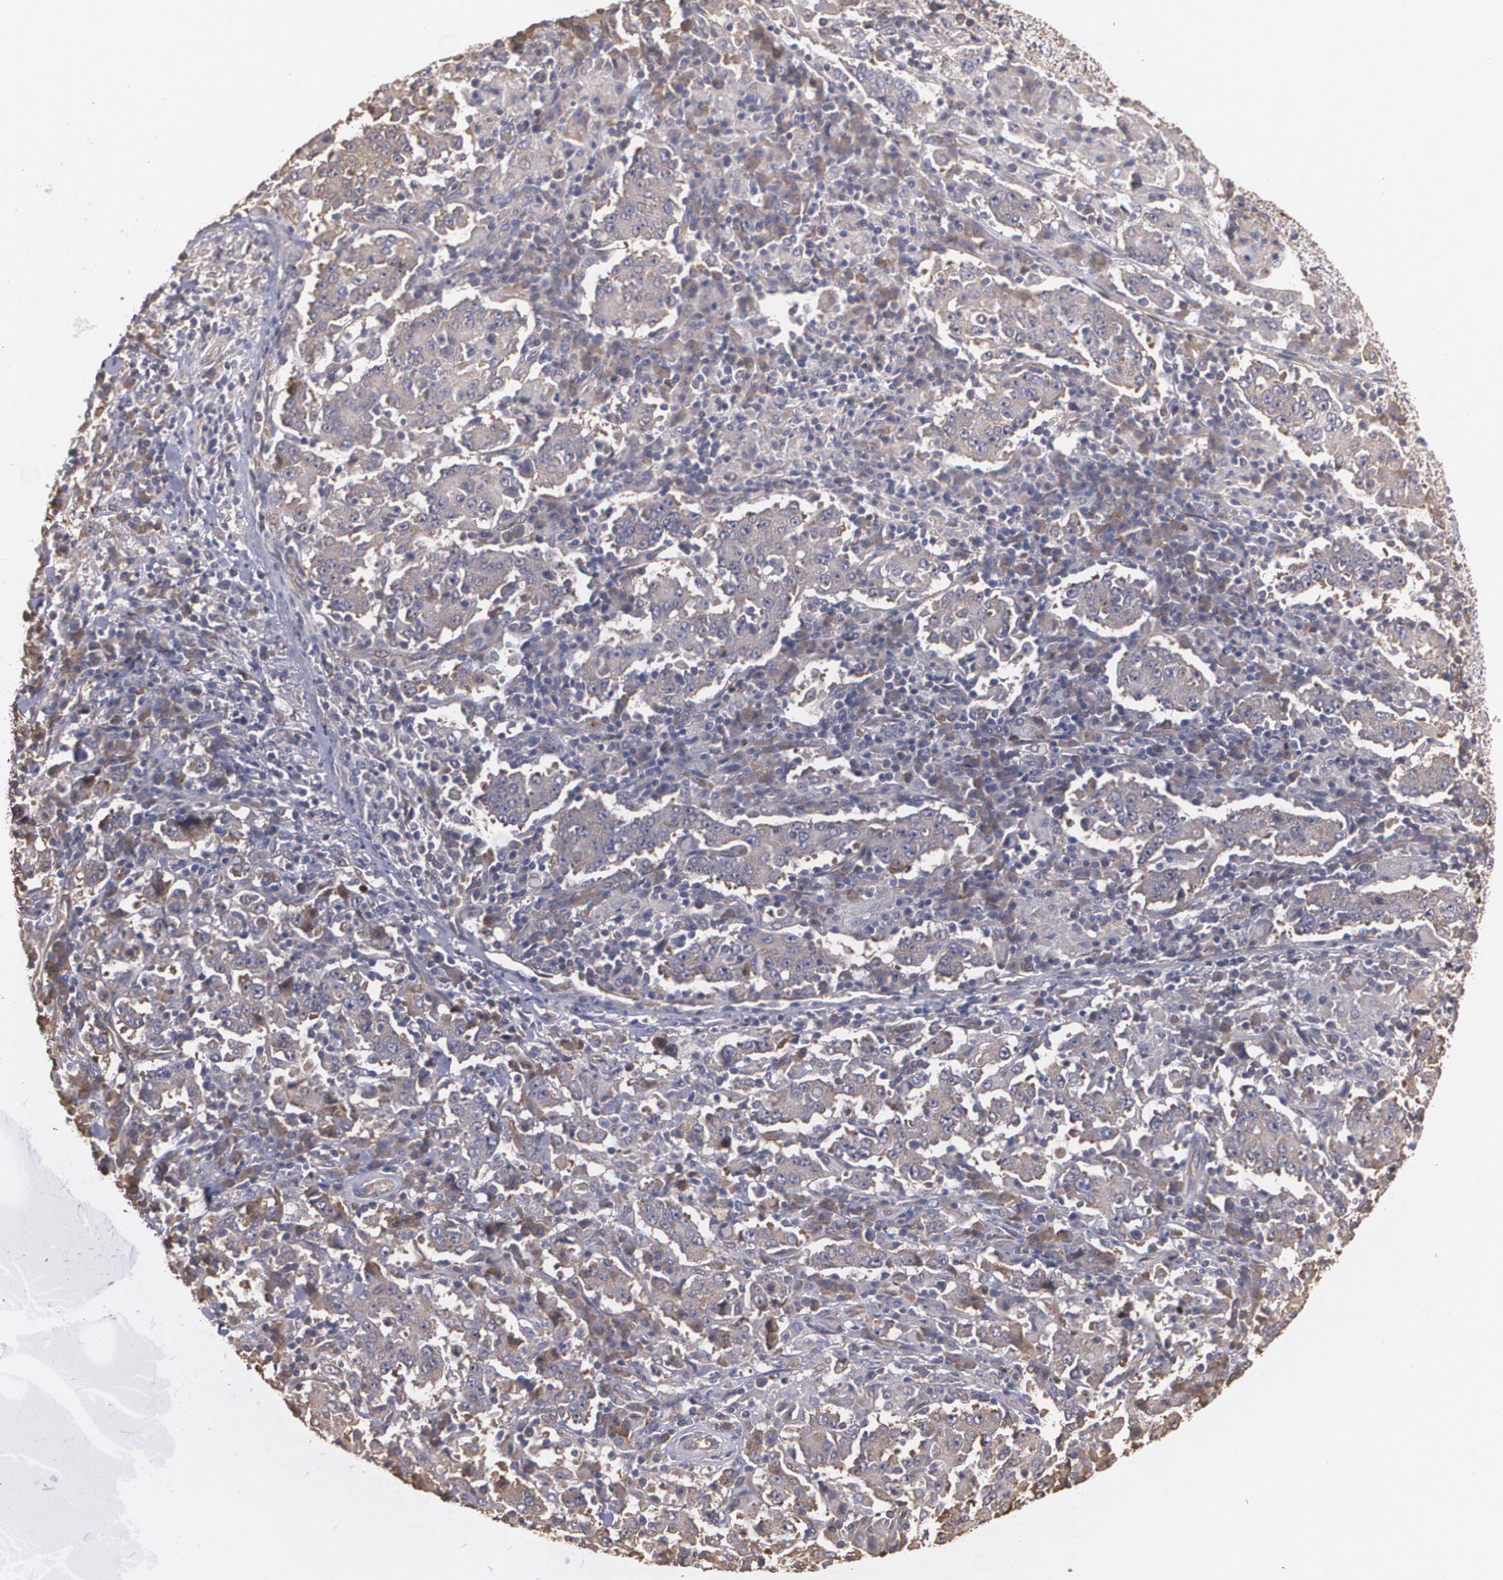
{"staining": {"intensity": "weak", "quantity": ">75%", "location": "cytoplasmic/membranous"}, "tissue": "stomach cancer", "cell_type": "Tumor cells", "image_type": "cancer", "snomed": [{"axis": "morphology", "description": "Normal tissue, NOS"}, {"axis": "morphology", "description": "Adenocarcinoma, NOS"}, {"axis": "topography", "description": "Stomach, upper"}, {"axis": "topography", "description": "Stomach"}], "caption": "A high-resolution histopathology image shows immunohistochemistry staining of stomach cancer (adenocarcinoma), which displays weak cytoplasmic/membranous positivity in about >75% of tumor cells.", "gene": "PON1", "patient": {"sex": "male", "age": 59}}